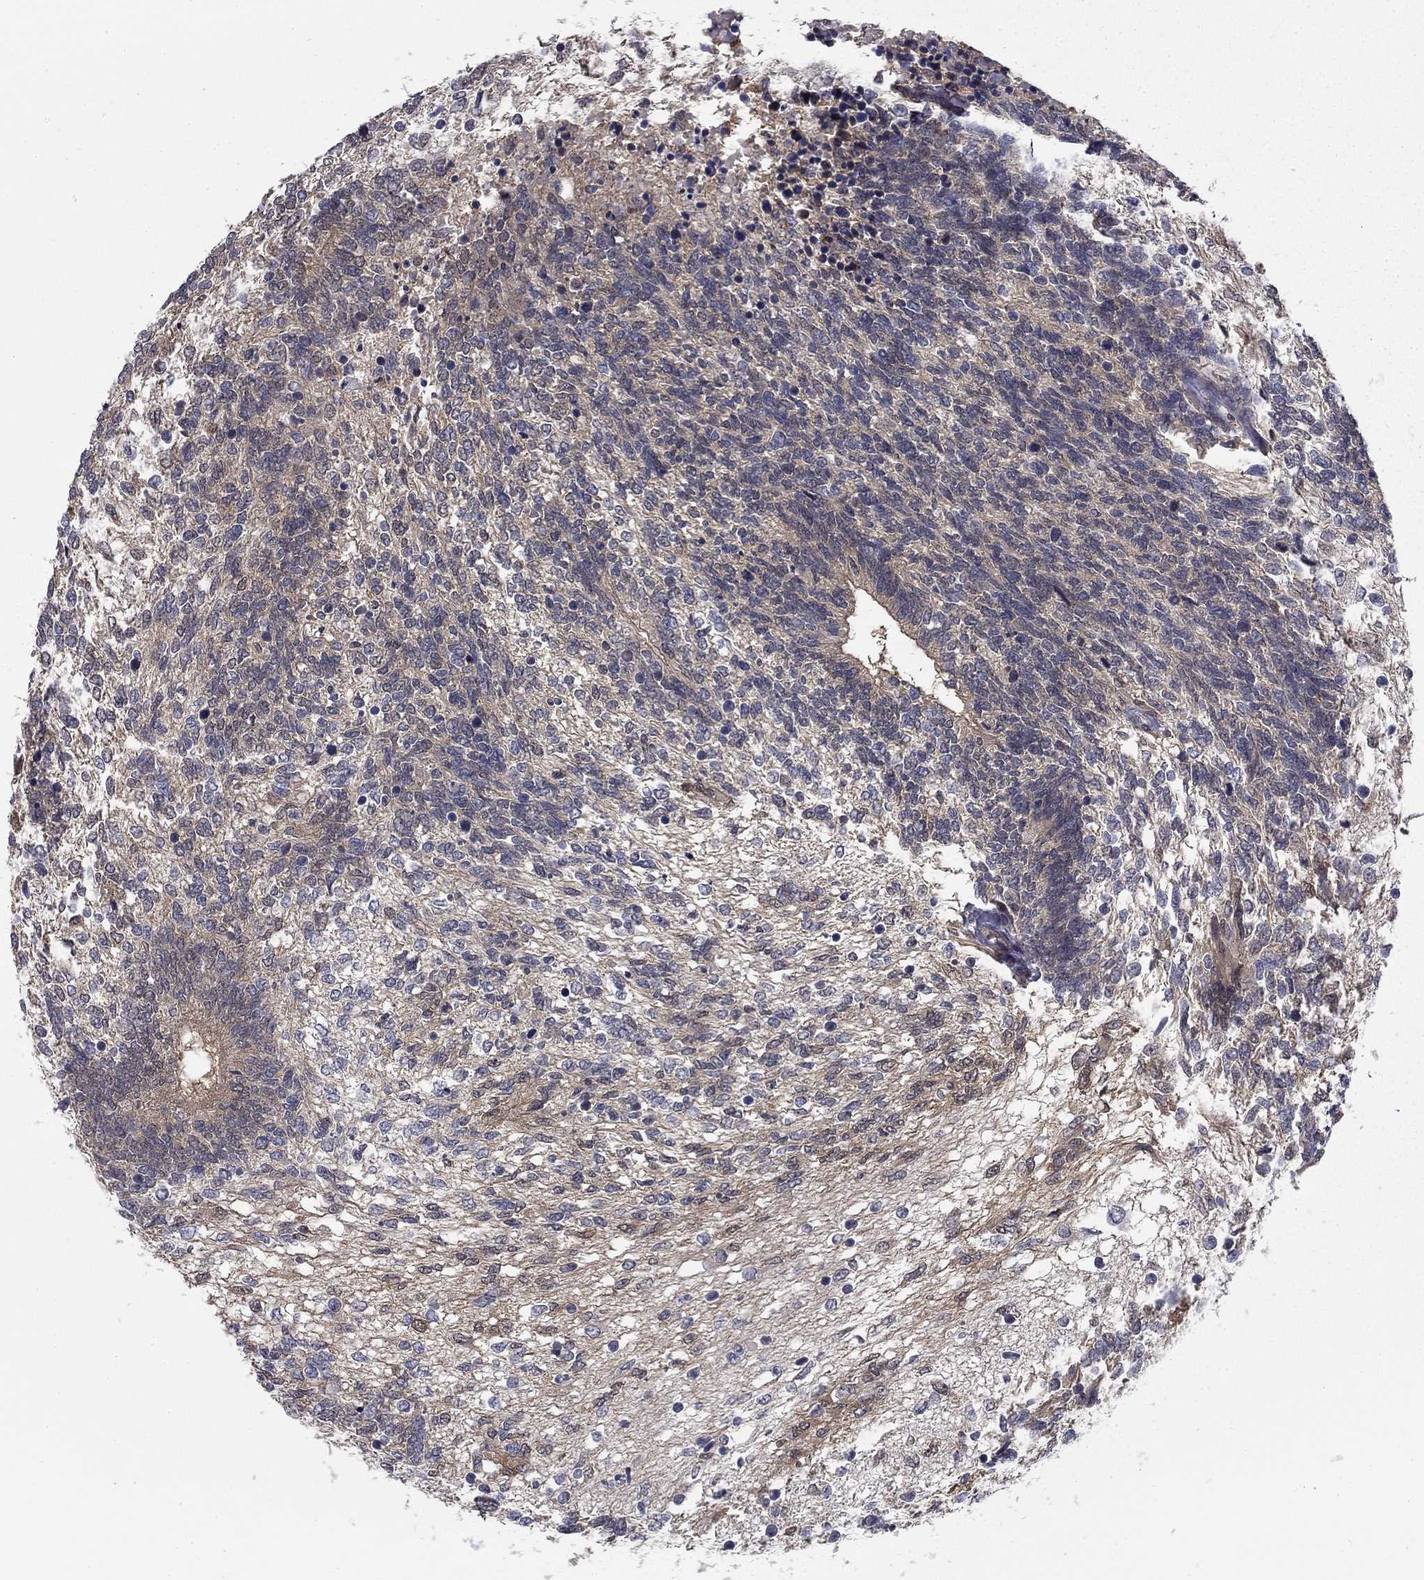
{"staining": {"intensity": "negative", "quantity": "none", "location": "none"}, "tissue": "testis cancer", "cell_type": "Tumor cells", "image_type": "cancer", "snomed": [{"axis": "morphology", "description": "Seminoma, NOS"}, {"axis": "morphology", "description": "Carcinoma, Embryonal, NOS"}, {"axis": "topography", "description": "Testis"}], "caption": "Immunohistochemistry (IHC) histopathology image of neoplastic tissue: testis cancer stained with DAB (3,3'-diaminobenzidine) demonstrates no significant protein positivity in tumor cells.", "gene": "NIT2", "patient": {"sex": "male", "age": 41}}